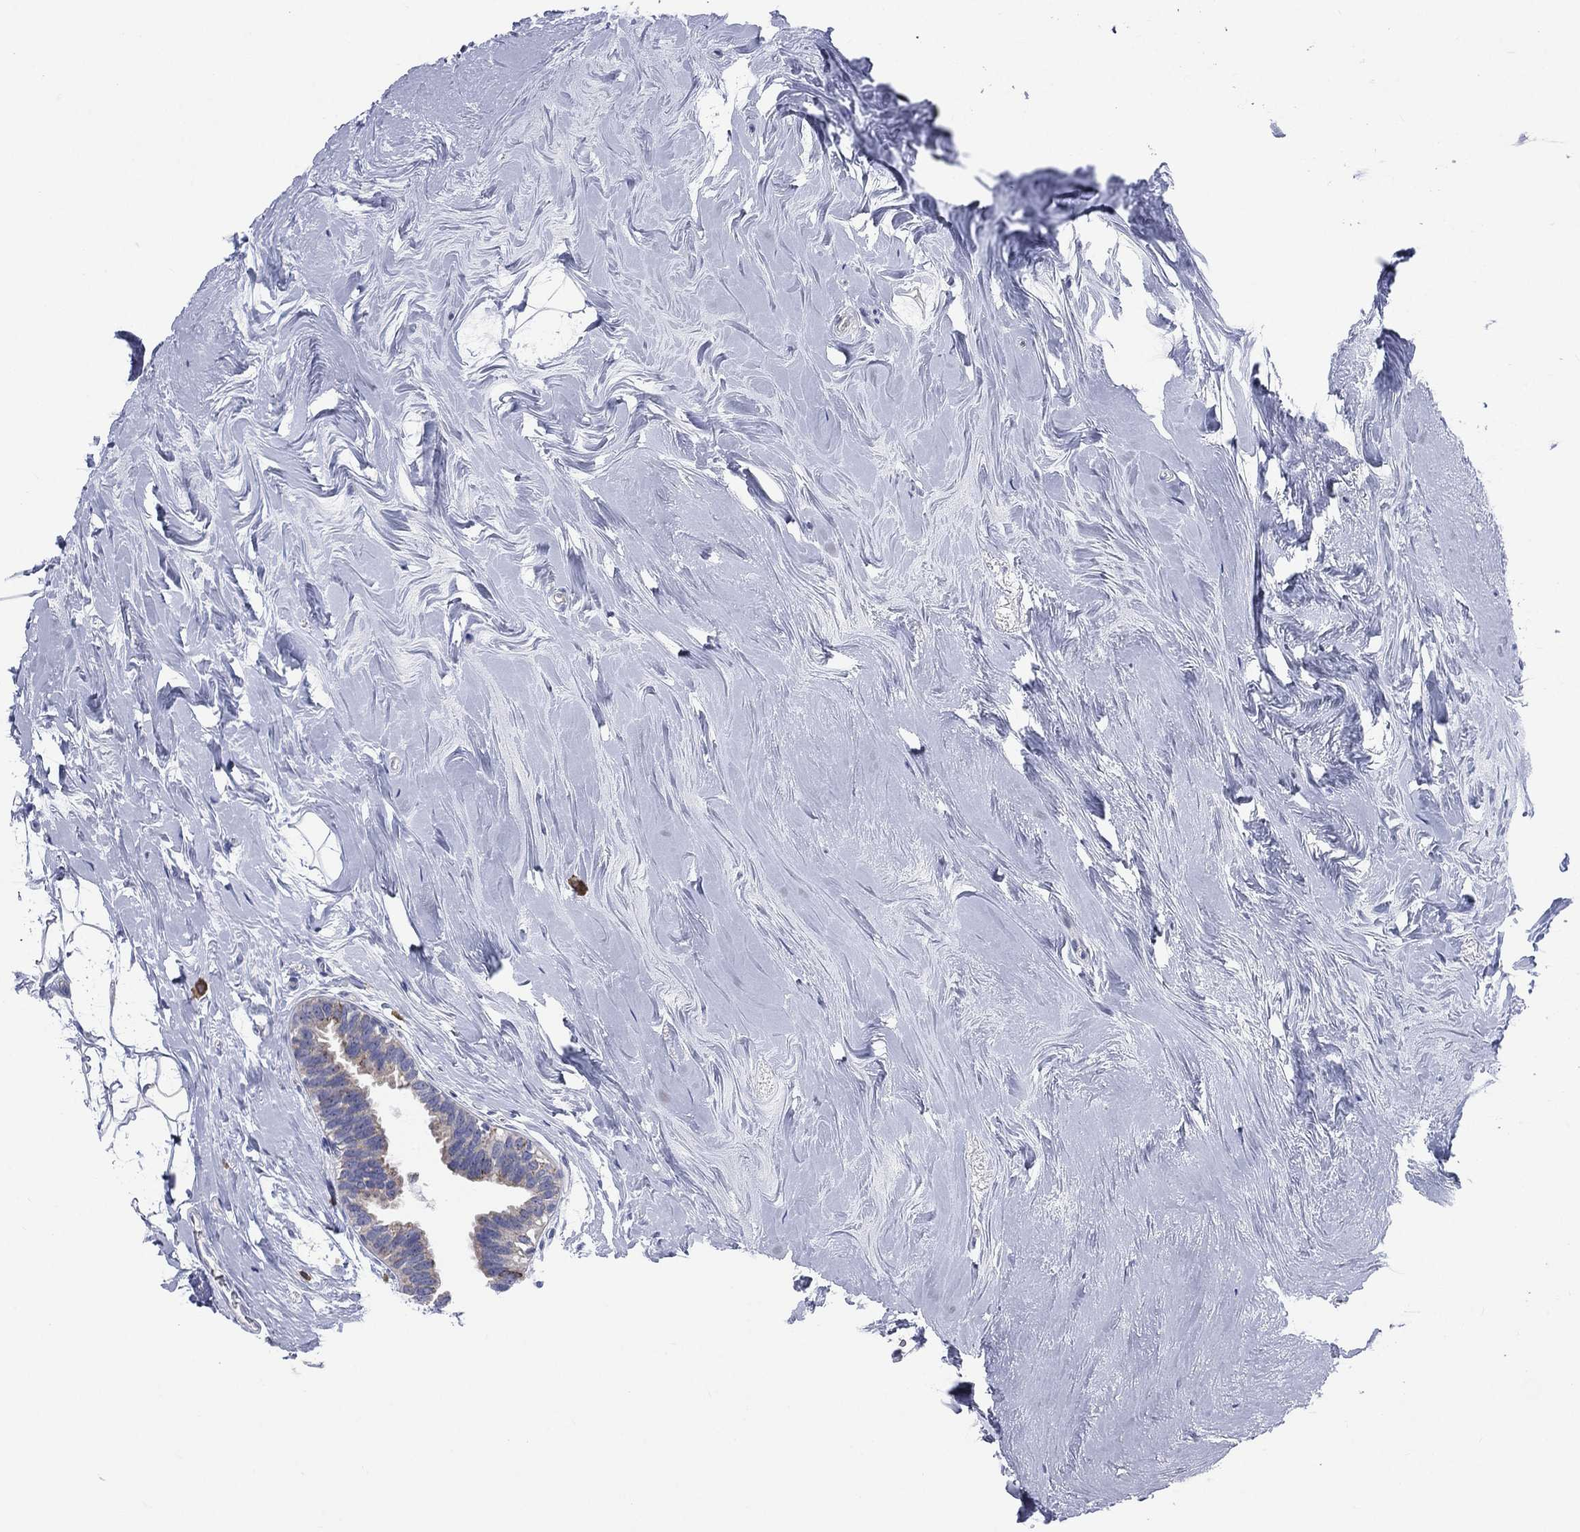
{"staining": {"intensity": "weak", "quantity": "<25%", "location": "cytoplasmic/membranous"}, "tissue": "breast cancer", "cell_type": "Tumor cells", "image_type": "cancer", "snomed": [{"axis": "morphology", "description": "Duct carcinoma"}, {"axis": "topography", "description": "Breast"}], "caption": "This is an immunohistochemistry (IHC) image of human breast cancer. There is no staining in tumor cells.", "gene": "AKAP3", "patient": {"sex": "female", "age": 55}}